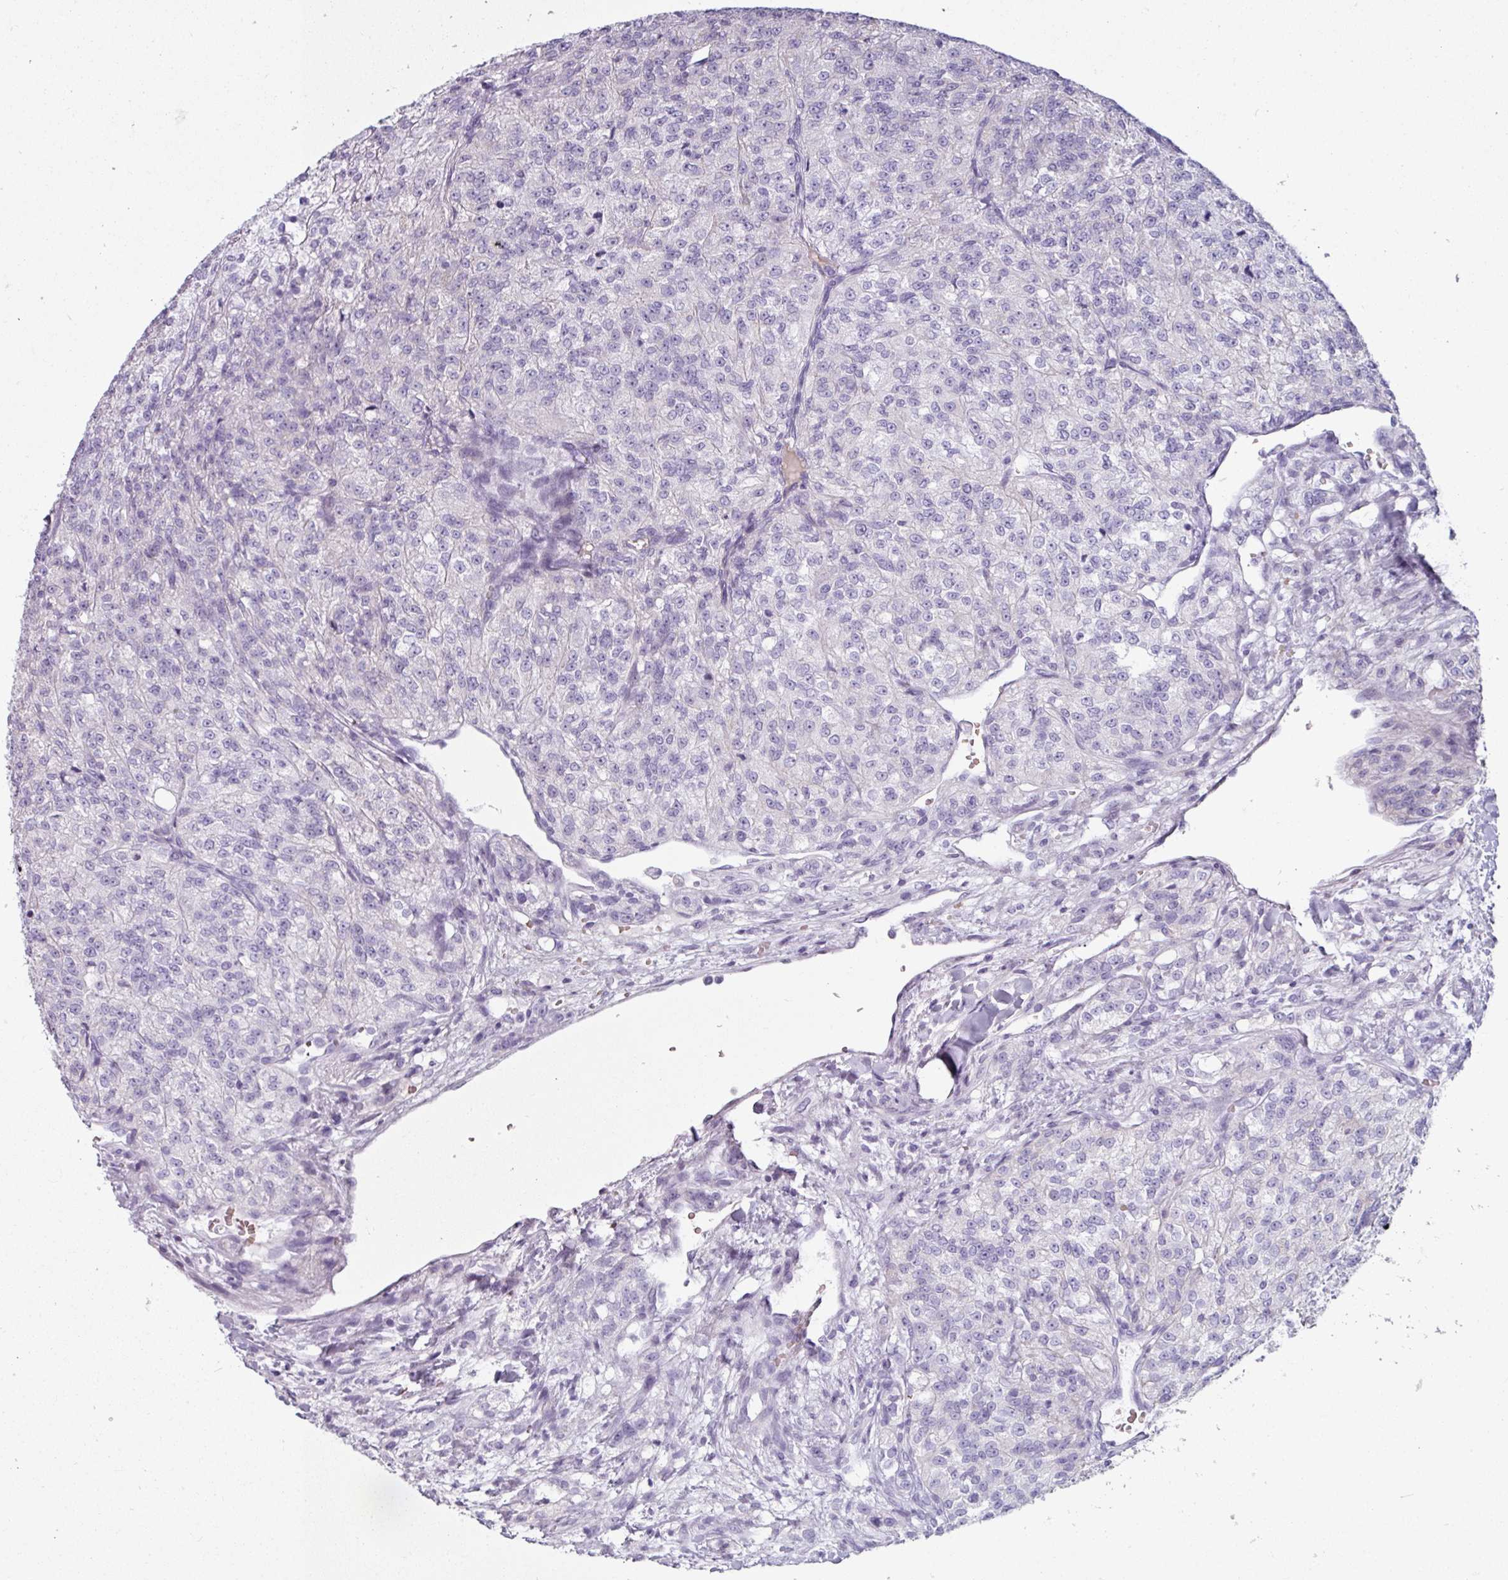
{"staining": {"intensity": "negative", "quantity": "none", "location": "none"}, "tissue": "renal cancer", "cell_type": "Tumor cells", "image_type": "cancer", "snomed": [{"axis": "morphology", "description": "Adenocarcinoma, NOS"}, {"axis": "topography", "description": "Kidney"}], "caption": "Immunohistochemistry (IHC) micrograph of renal cancer stained for a protein (brown), which shows no staining in tumor cells.", "gene": "CLCA1", "patient": {"sex": "female", "age": 63}}